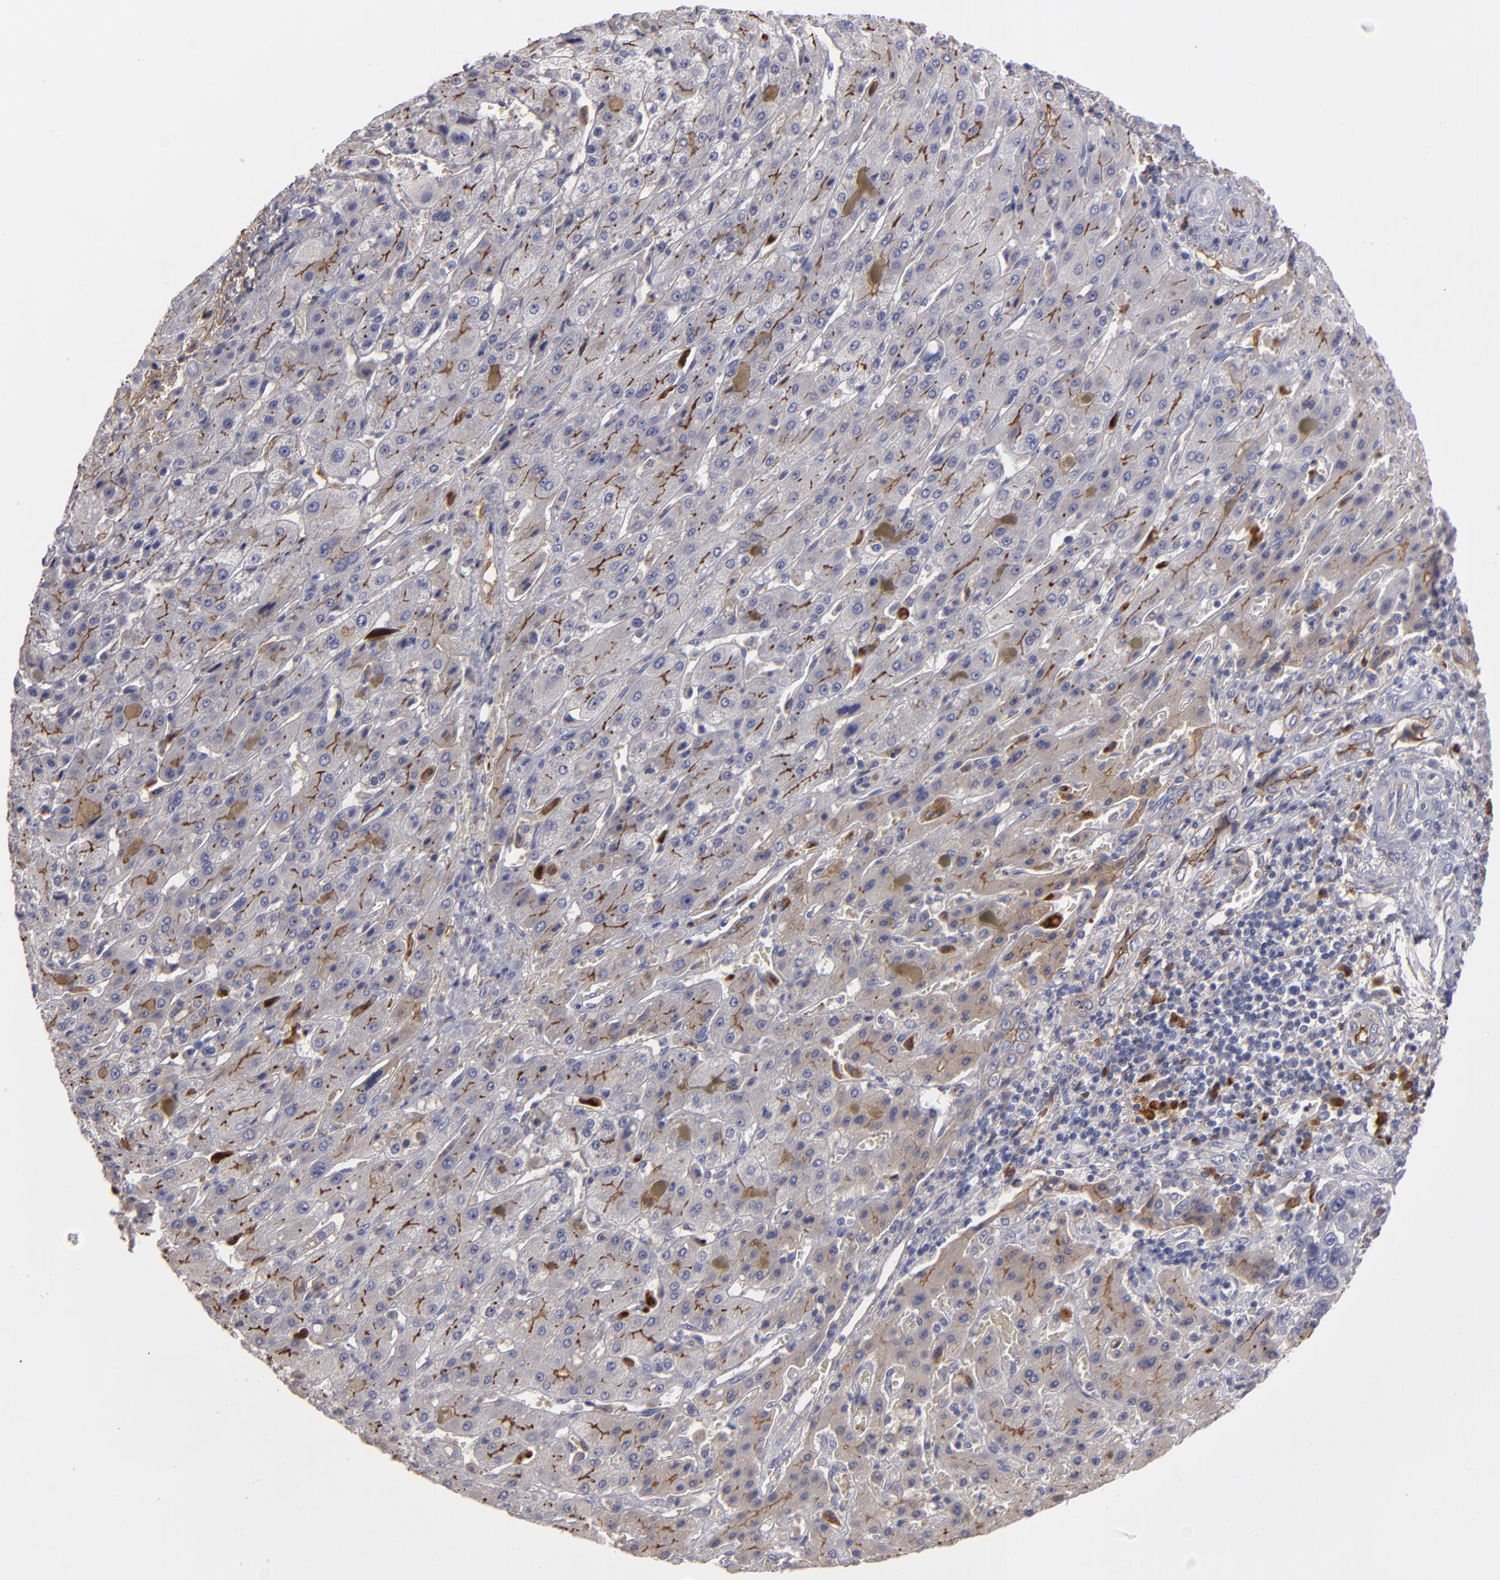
{"staining": {"intensity": "negative", "quantity": "none", "location": "none"}, "tissue": "liver cancer", "cell_type": "Tumor cells", "image_type": "cancer", "snomed": [{"axis": "morphology", "description": "Cholangiocarcinoma"}, {"axis": "topography", "description": "Liver"}], "caption": "The IHC photomicrograph has no significant staining in tumor cells of liver cancer tissue.", "gene": "FBLN1", "patient": {"sex": "female", "age": 52}}